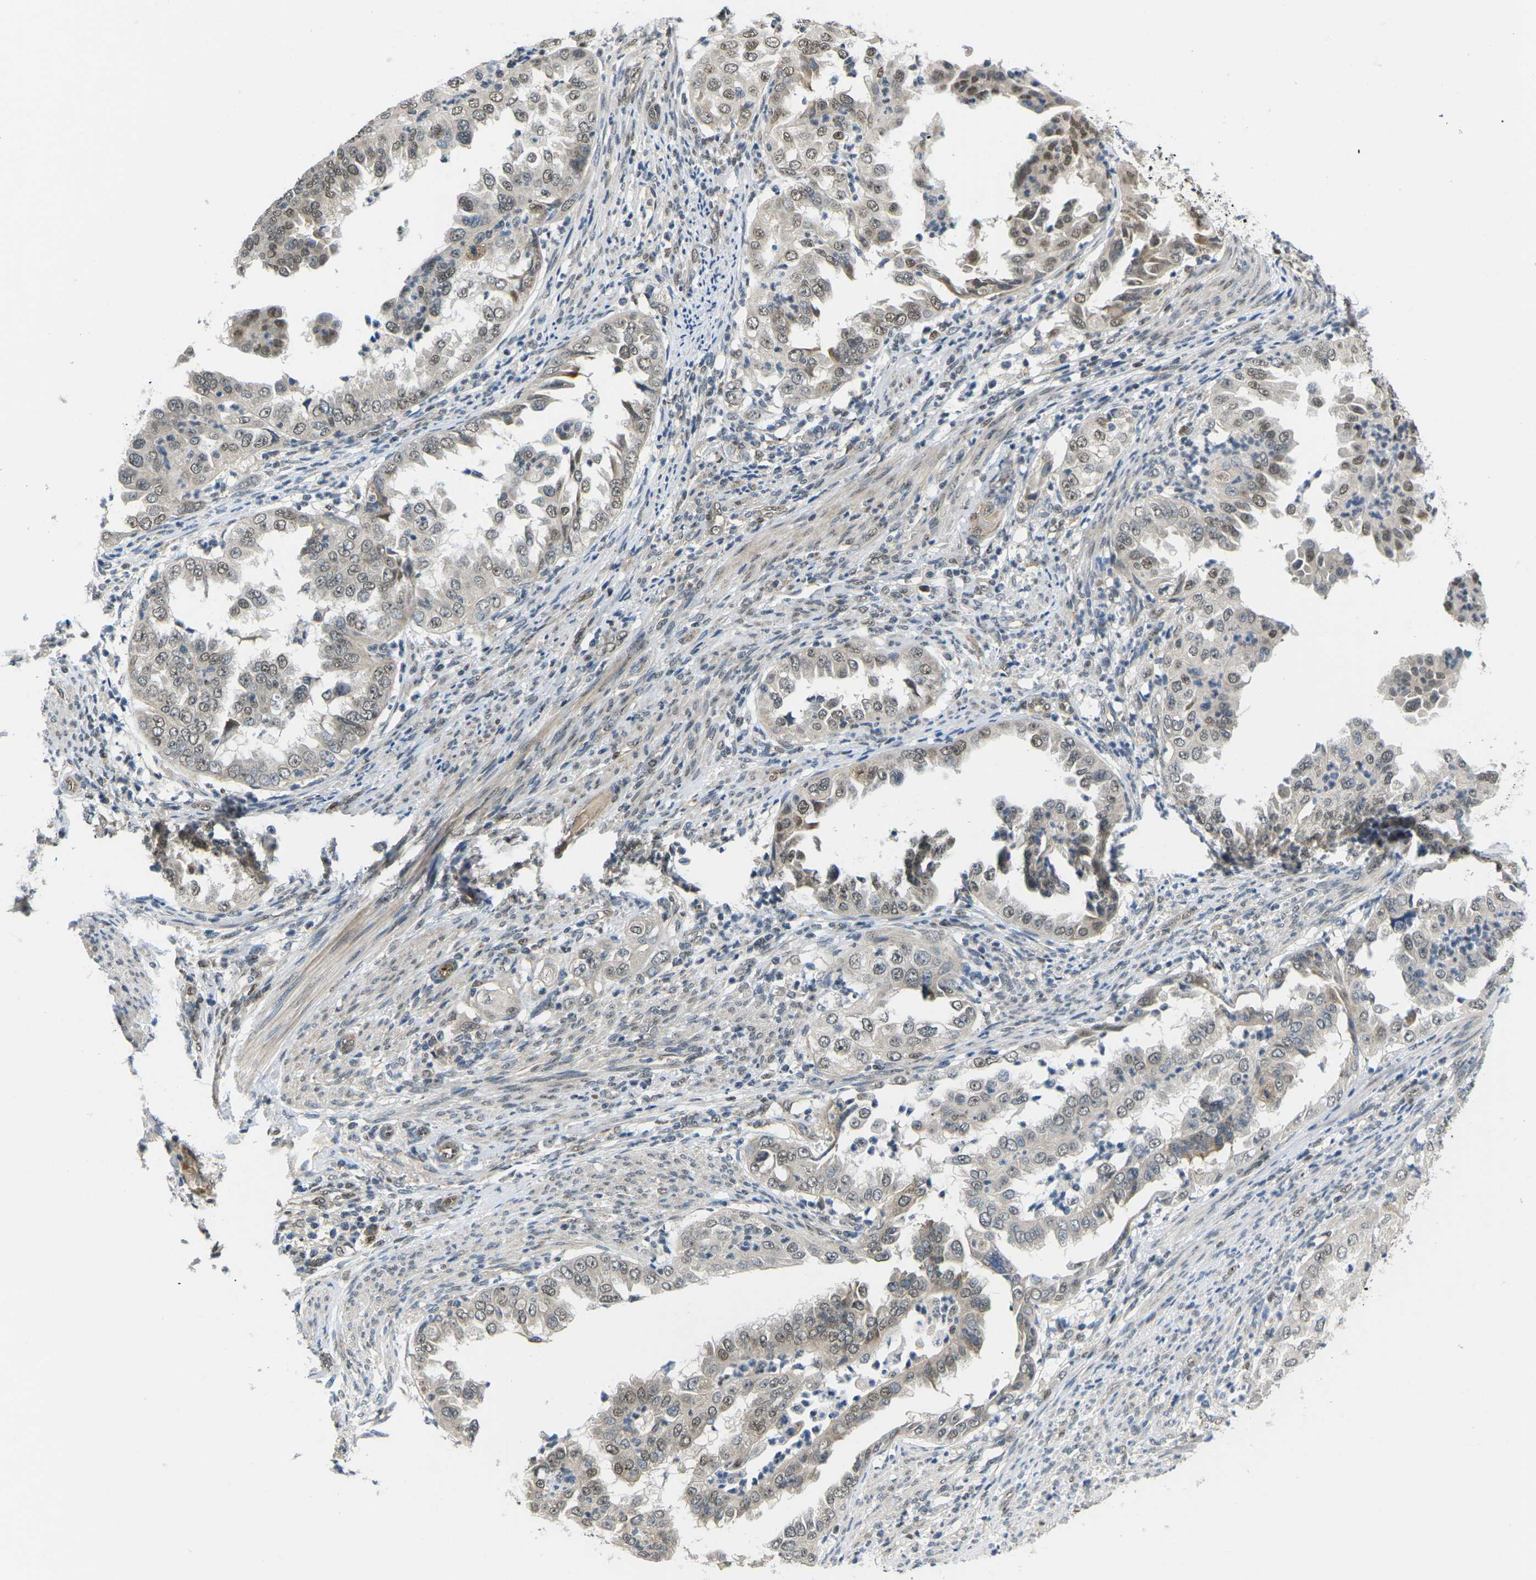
{"staining": {"intensity": "weak", "quantity": "25%-75%", "location": "nuclear"}, "tissue": "endometrial cancer", "cell_type": "Tumor cells", "image_type": "cancer", "snomed": [{"axis": "morphology", "description": "Adenocarcinoma, NOS"}, {"axis": "topography", "description": "Endometrium"}], "caption": "Adenocarcinoma (endometrial) was stained to show a protein in brown. There is low levels of weak nuclear staining in approximately 25%-75% of tumor cells.", "gene": "ERBB4", "patient": {"sex": "female", "age": 85}}